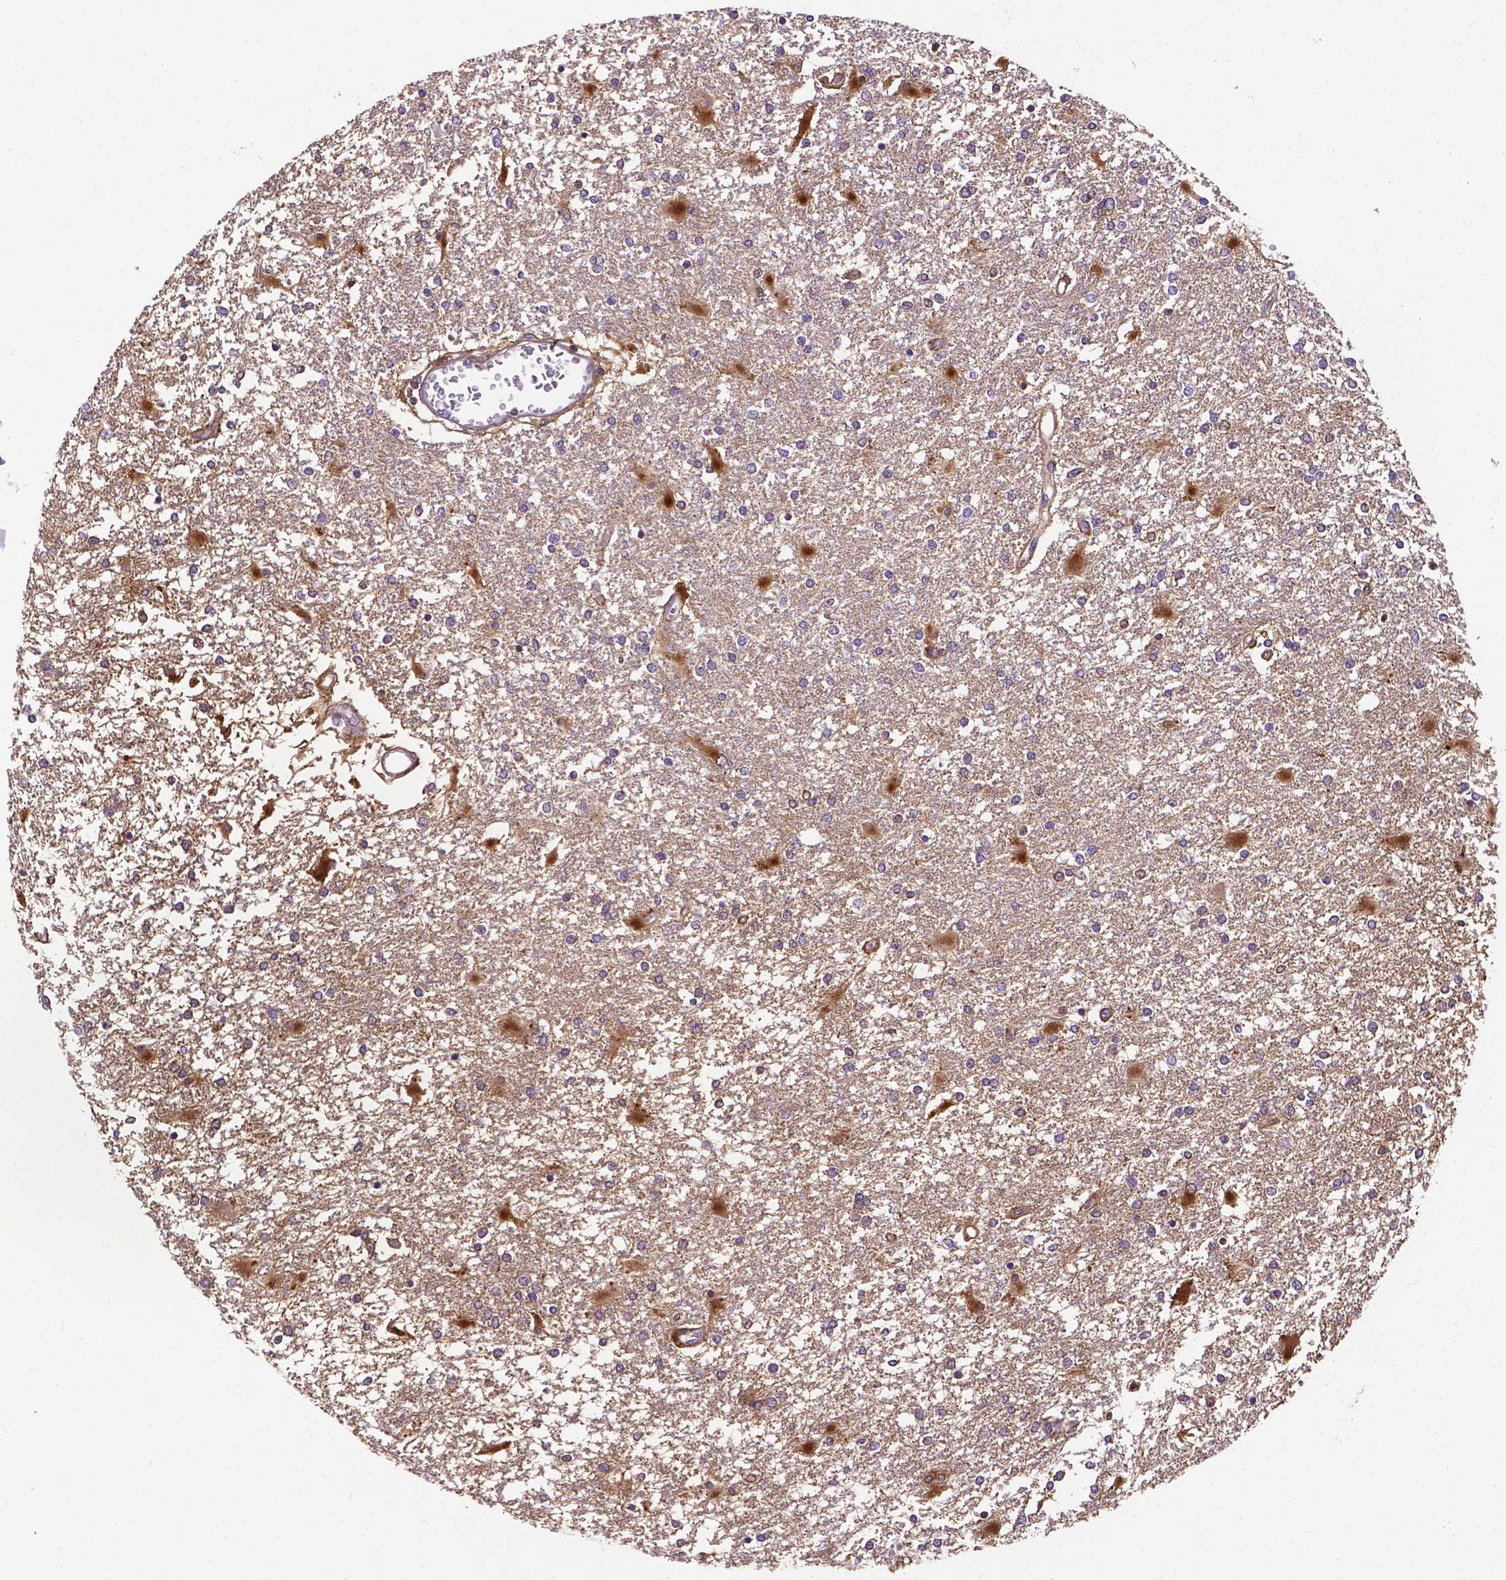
{"staining": {"intensity": "negative", "quantity": "none", "location": "none"}, "tissue": "glioma", "cell_type": "Tumor cells", "image_type": "cancer", "snomed": [{"axis": "morphology", "description": "Glioma, malignant, High grade"}, {"axis": "topography", "description": "Cerebral cortex"}], "caption": "DAB immunohistochemical staining of human glioma reveals no significant positivity in tumor cells.", "gene": "APOE", "patient": {"sex": "male", "age": 79}}